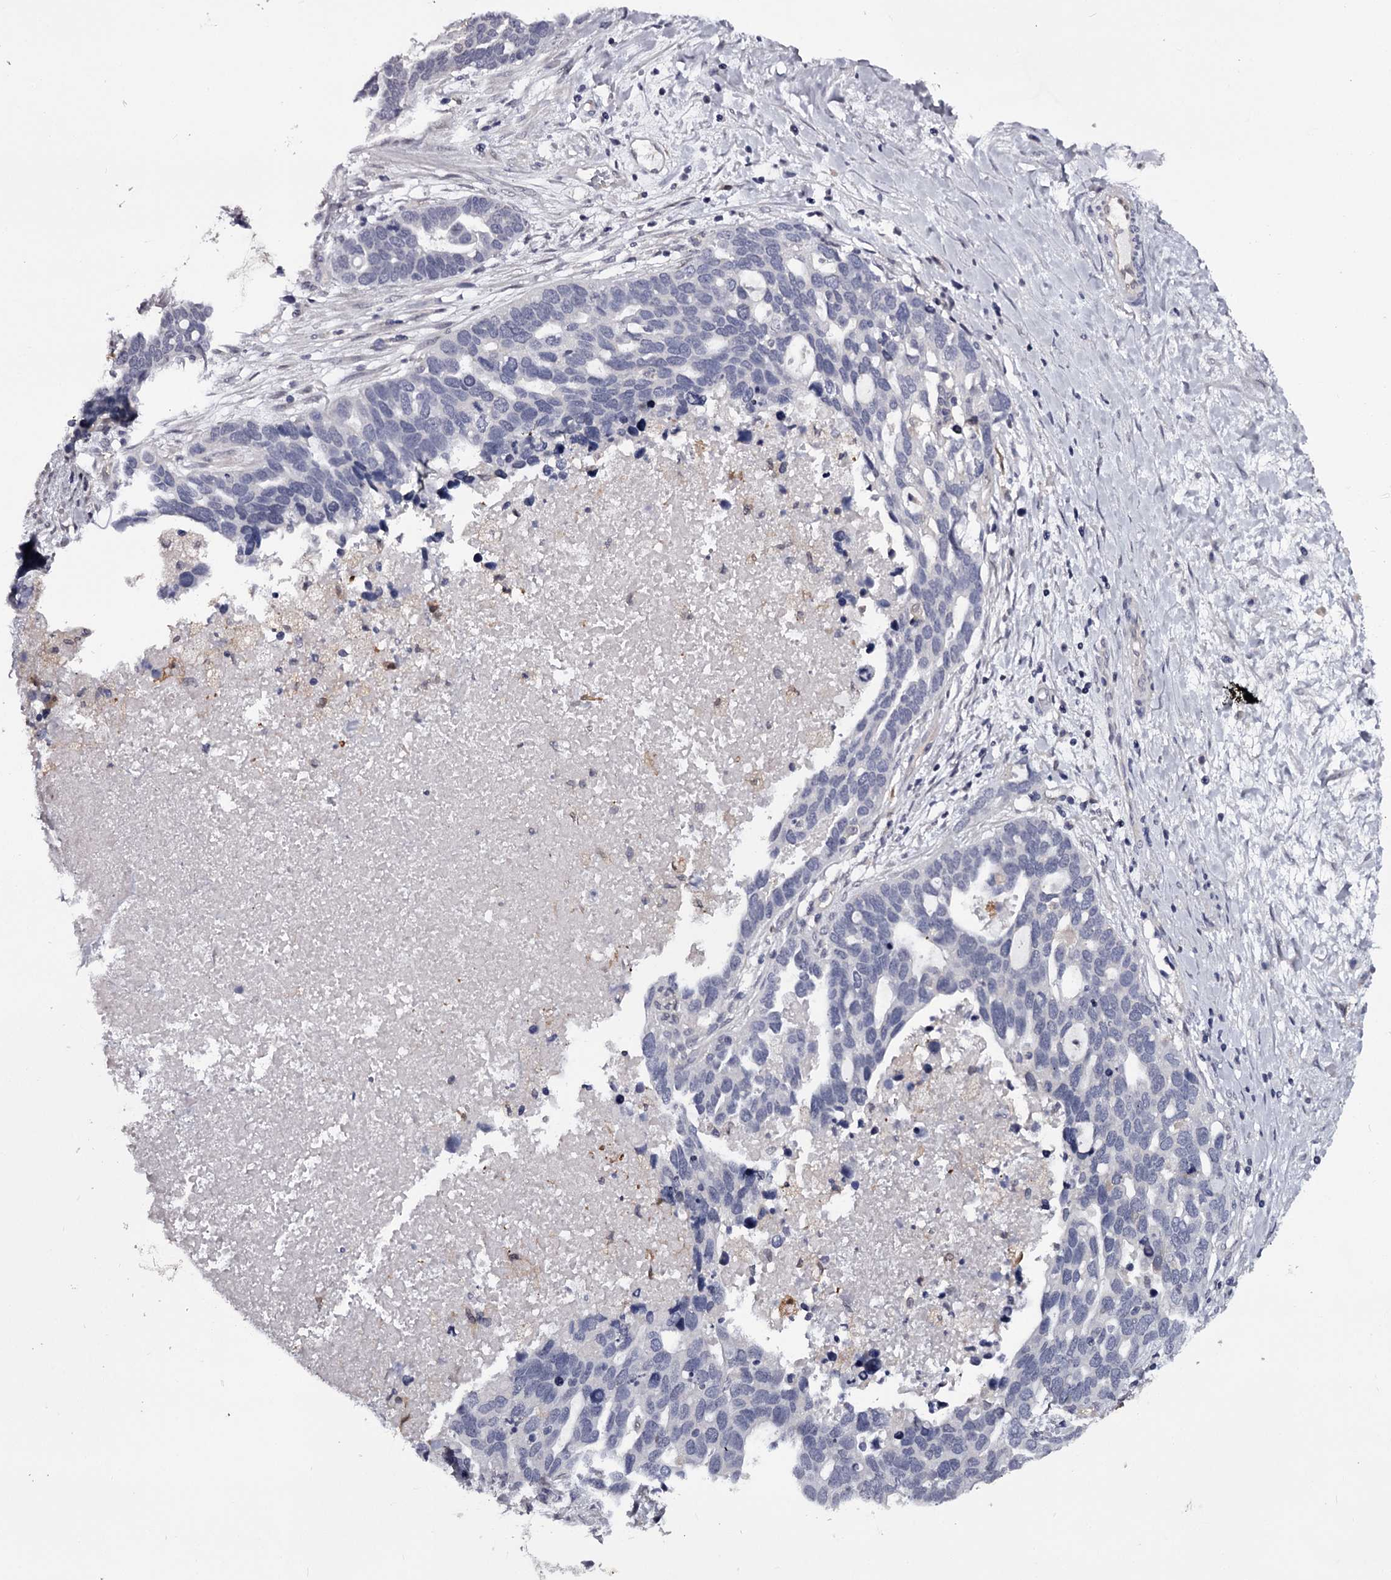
{"staining": {"intensity": "negative", "quantity": "none", "location": "none"}, "tissue": "ovarian cancer", "cell_type": "Tumor cells", "image_type": "cancer", "snomed": [{"axis": "morphology", "description": "Cystadenocarcinoma, serous, NOS"}, {"axis": "topography", "description": "Ovary"}], "caption": "A high-resolution micrograph shows immunohistochemistry (IHC) staining of ovarian cancer (serous cystadenocarcinoma), which shows no significant expression in tumor cells. The staining was performed using DAB (3,3'-diaminobenzidine) to visualize the protein expression in brown, while the nuclei were stained in blue with hematoxylin (Magnification: 20x).", "gene": "GSTO1", "patient": {"sex": "female", "age": 54}}